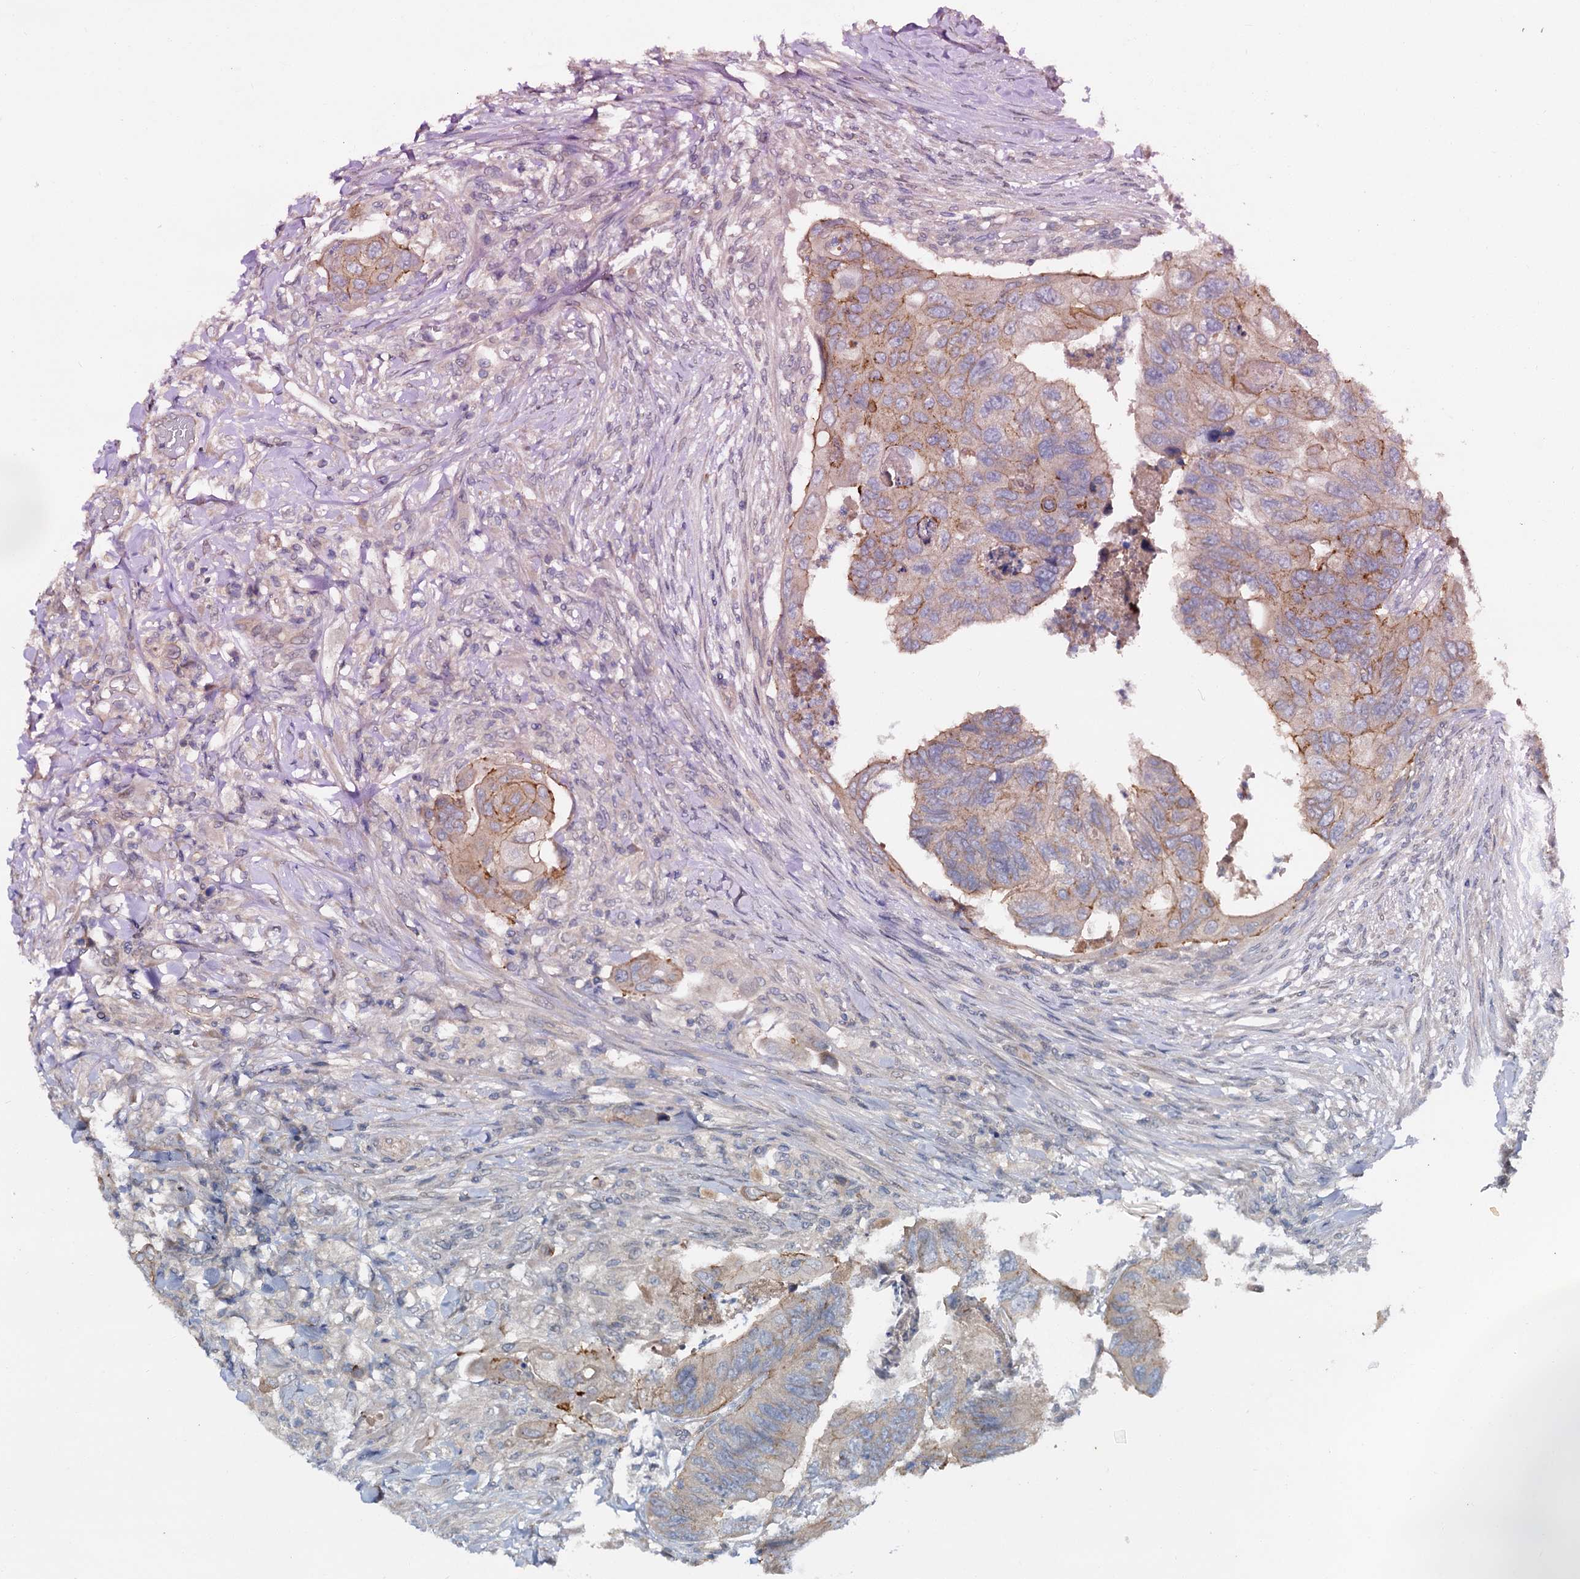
{"staining": {"intensity": "moderate", "quantity": "<25%", "location": "cytoplasmic/membranous"}, "tissue": "colorectal cancer", "cell_type": "Tumor cells", "image_type": "cancer", "snomed": [{"axis": "morphology", "description": "Adenocarcinoma, NOS"}, {"axis": "topography", "description": "Rectum"}], "caption": "Immunohistochemistry (IHC) photomicrograph of neoplastic tissue: human colorectal cancer stained using immunohistochemistry demonstrates low levels of moderate protein expression localized specifically in the cytoplasmic/membranous of tumor cells, appearing as a cytoplasmic/membranous brown color.", "gene": "ZNF324", "patient": {"sex": "male", "age": 63}}